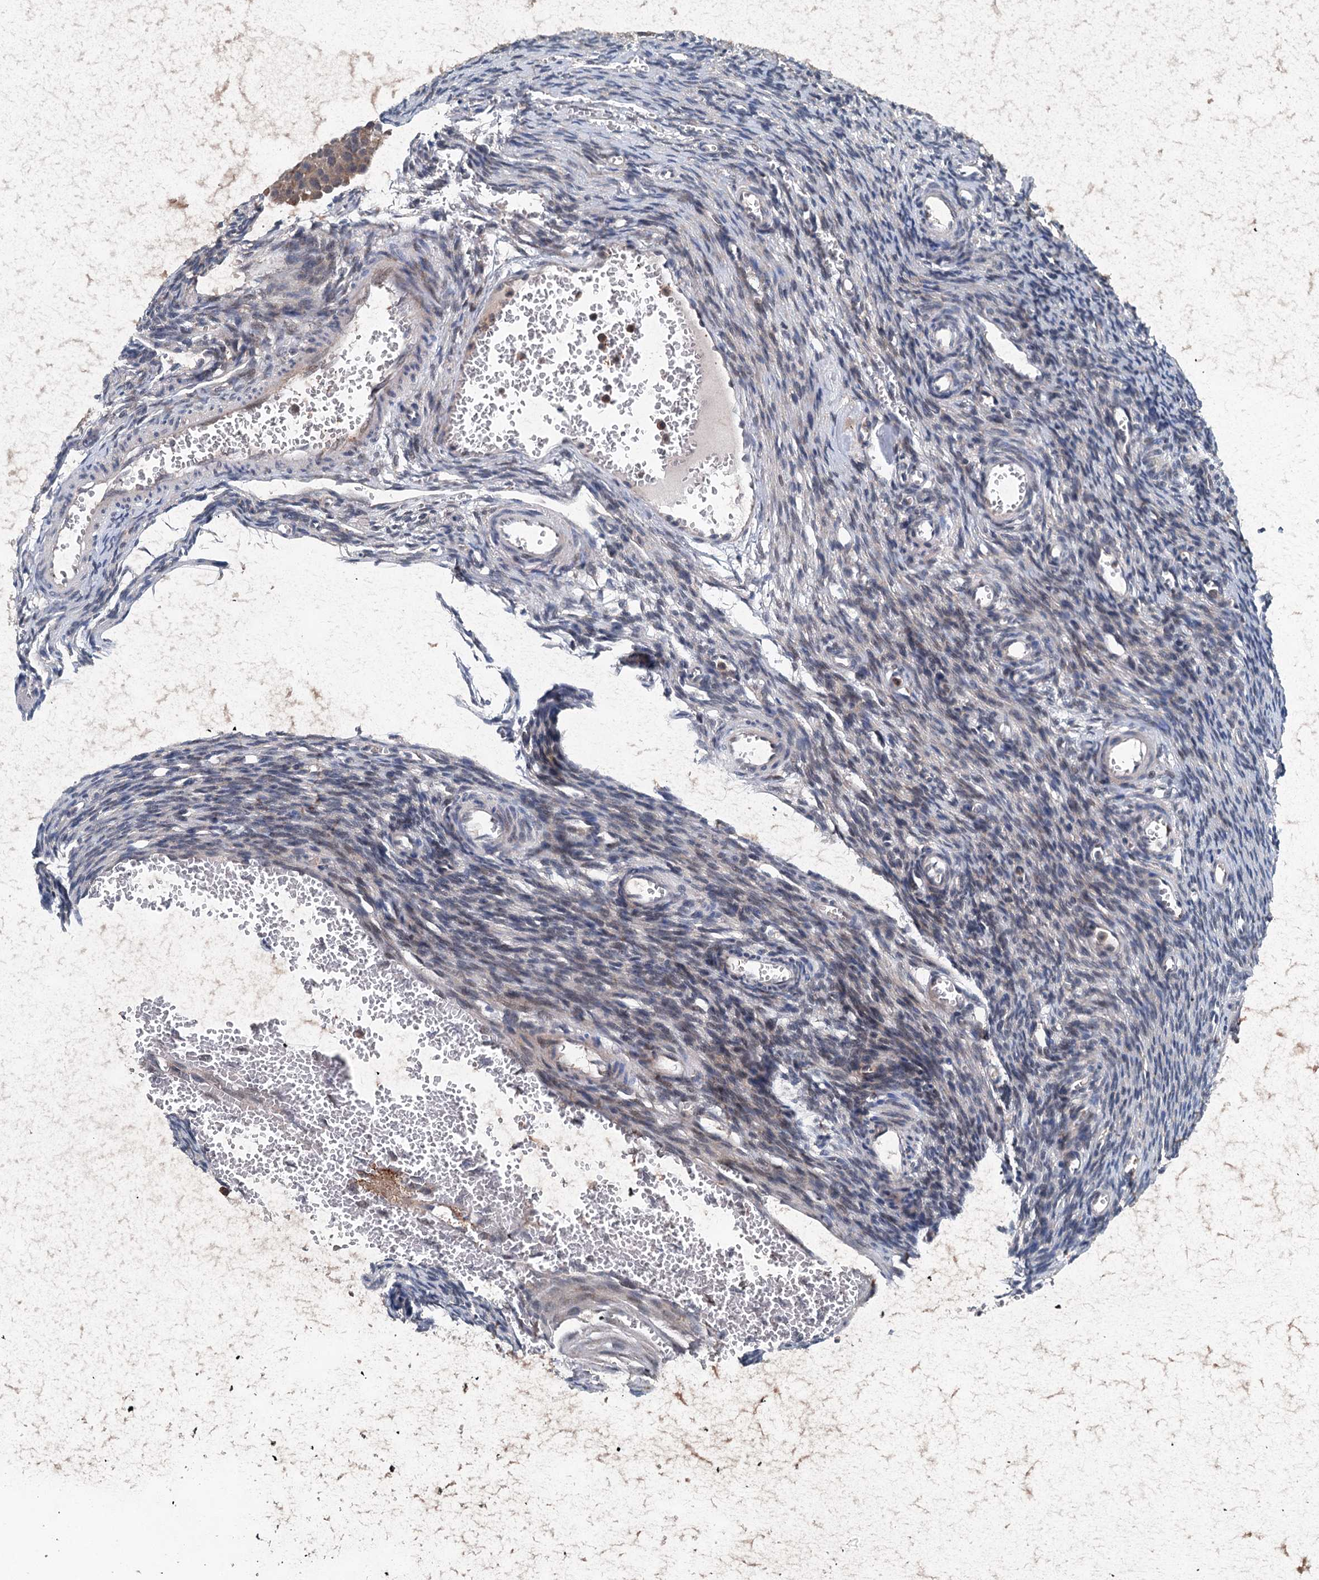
{"staining": {"intensity": "moderate", "quantity": "<25%", "location": "nuclear"}, "tissue": "ovary", "cell_type": "Ovarian stroma cells", "image_type": "normal", "snomed": [{"axis": "morphology", "description": "Normal tissue, NOS"}, {"axis": "topography", "description": "Ovary"}], "caption": "This photomicrograph shows normal ovary stained with IHC to label a protein in brown. The nuclear of ovarian stroma cells show moderate positivity for the protein. Nuclei are counter-stained blue.", "gene": "GCLM", "patient": {"sex": "female", "age": 39}}